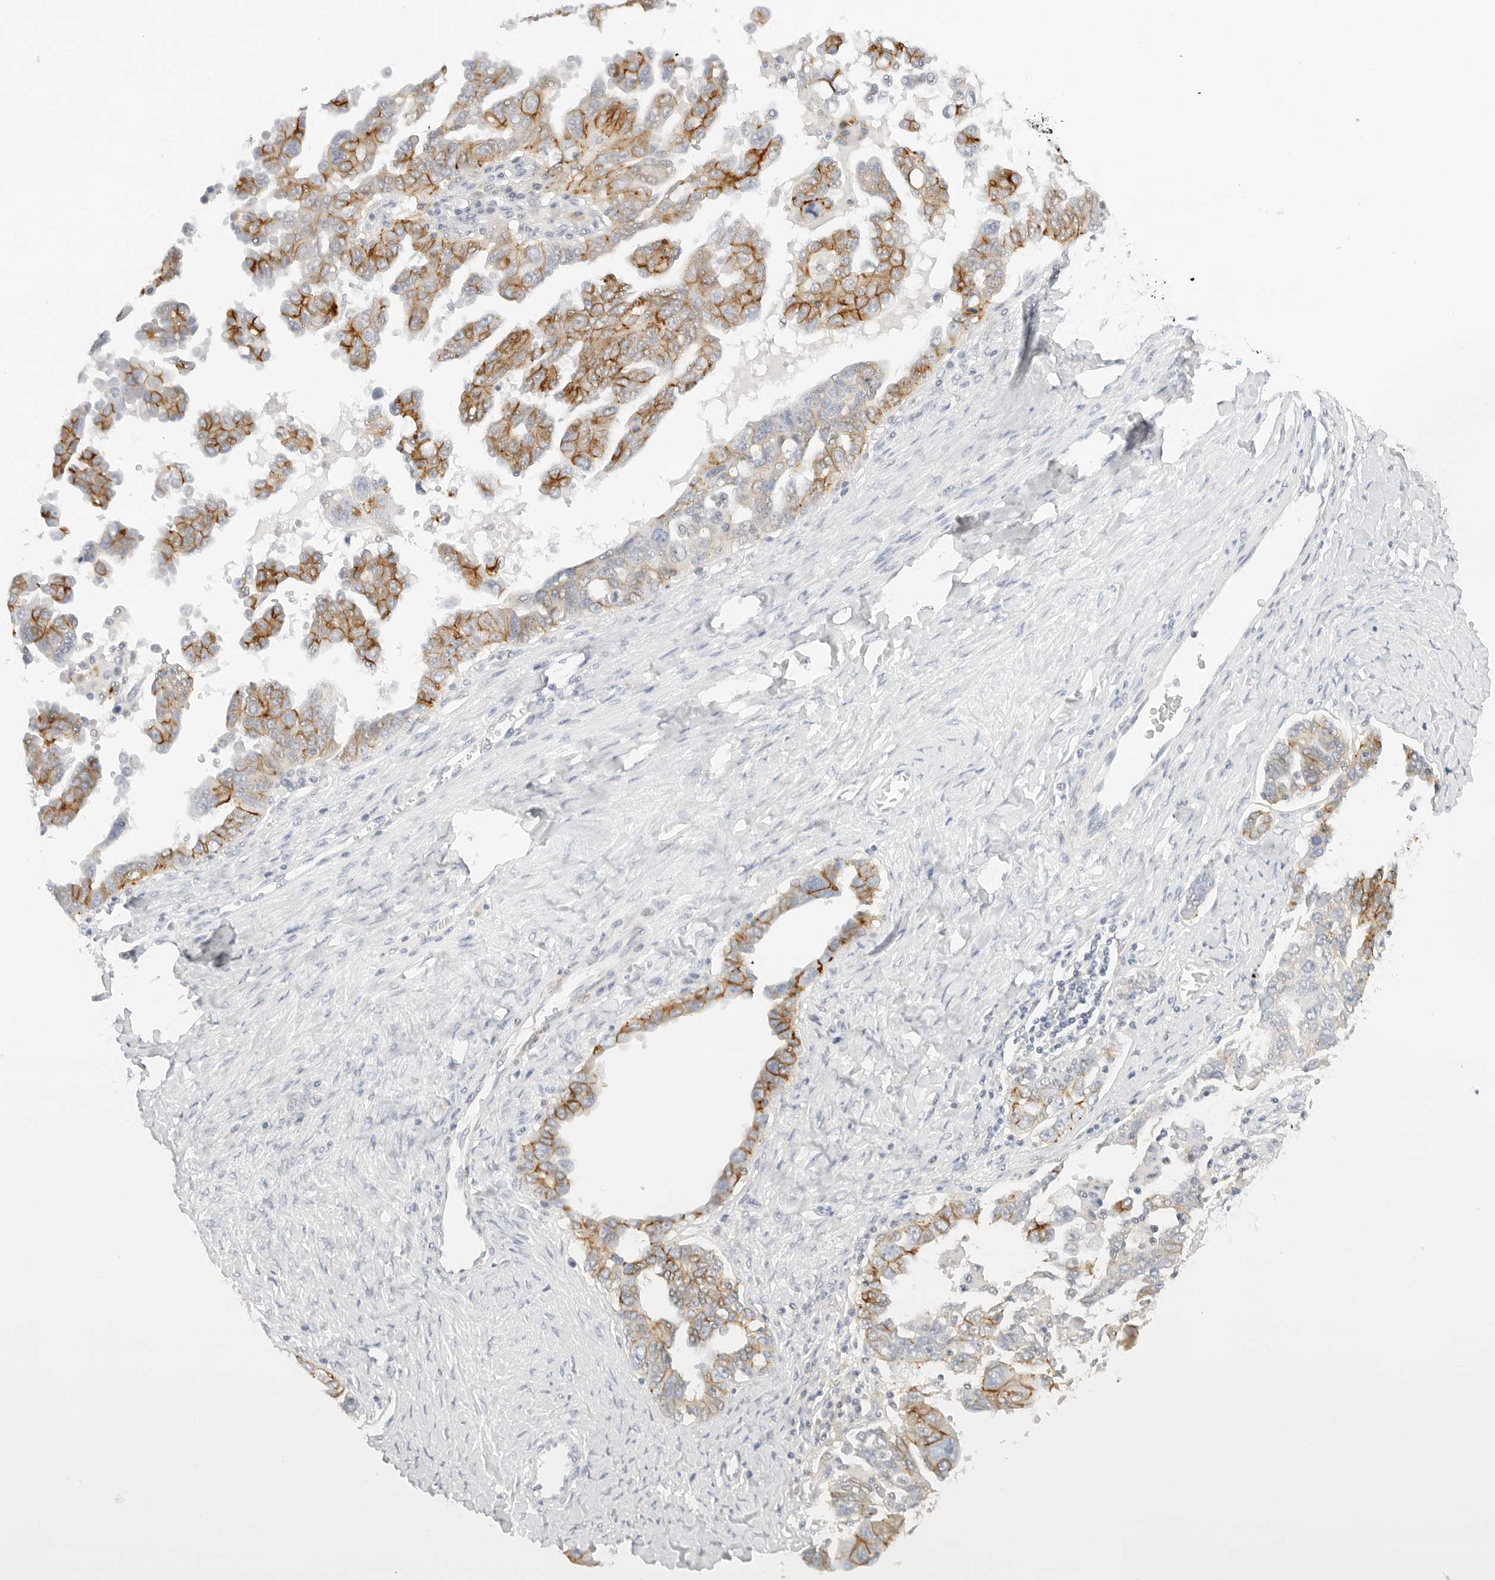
{"staining": {"intensity": "moderate", "quantity": ">75%", "location": "cytoplasmic/membranous"}, "tissue": "ovarian cancer", "cell_type": "Tumor cells", "image_type": "cancer", "snomed": [{"axis": "morphology", "description": "Carcinoma, endometroid"}, {"axis": "topography", "description": "Ovary"}], "caption": "IHC (DAB) staining of ovarian cancer (endometroid carcinoma) exhibits moderate cytoplasmic/membranous protein expression in approximately >75% of tumor cells.", "gene": "PCDH19", "patient": {"sex": "female", "age": 62}}